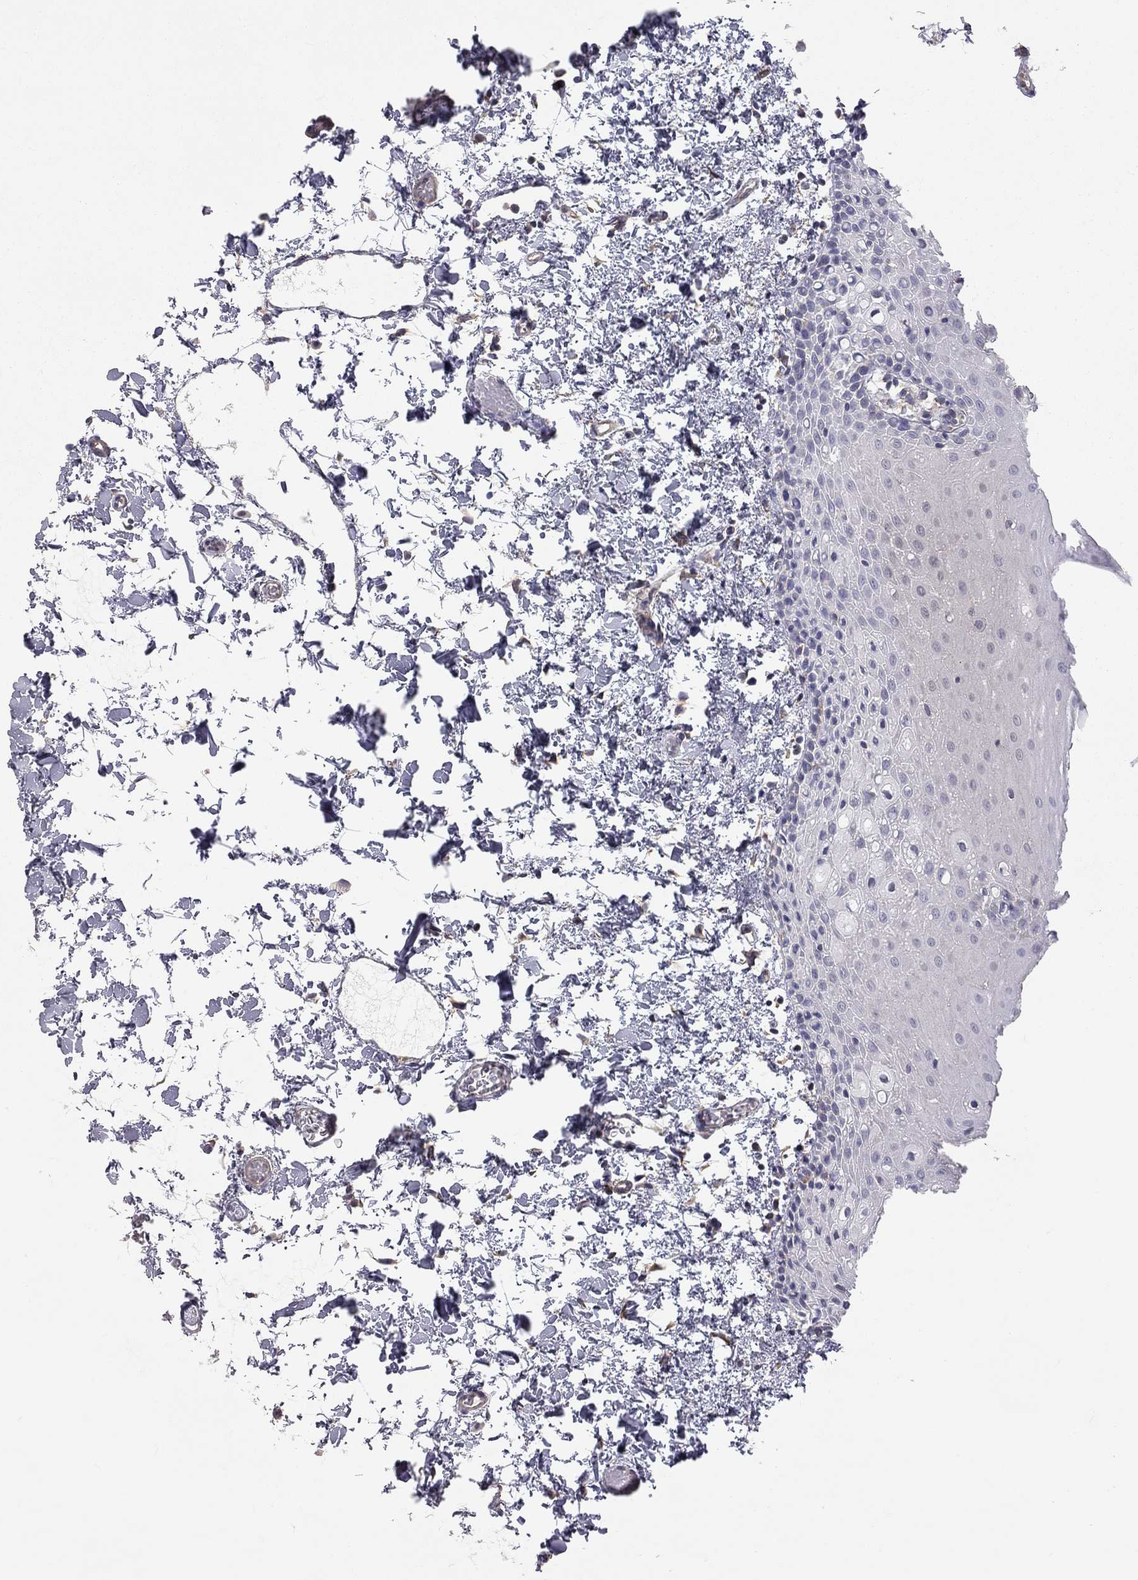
{"staining": {"intensity": "negative", "quantity": "none", "location": "none"}, "tissue": "oral mucosa", "cell_type": "Squamous epithelial cells", "image_type": "normal", "snomed": [{"axis": "morphology", "description": "Normal tissue, NOS"}, {"axis": "topography", "description": "Oral tissue"}], "caption": "Immunohistochemistry histopathology image of benign oral mucosa: human oral mucosa stained with DAB reveals no significant protein positivity in squamous epithelial cells.", "gene": "GPRC5B", "patient": {"sex": "male", "age": 81}}